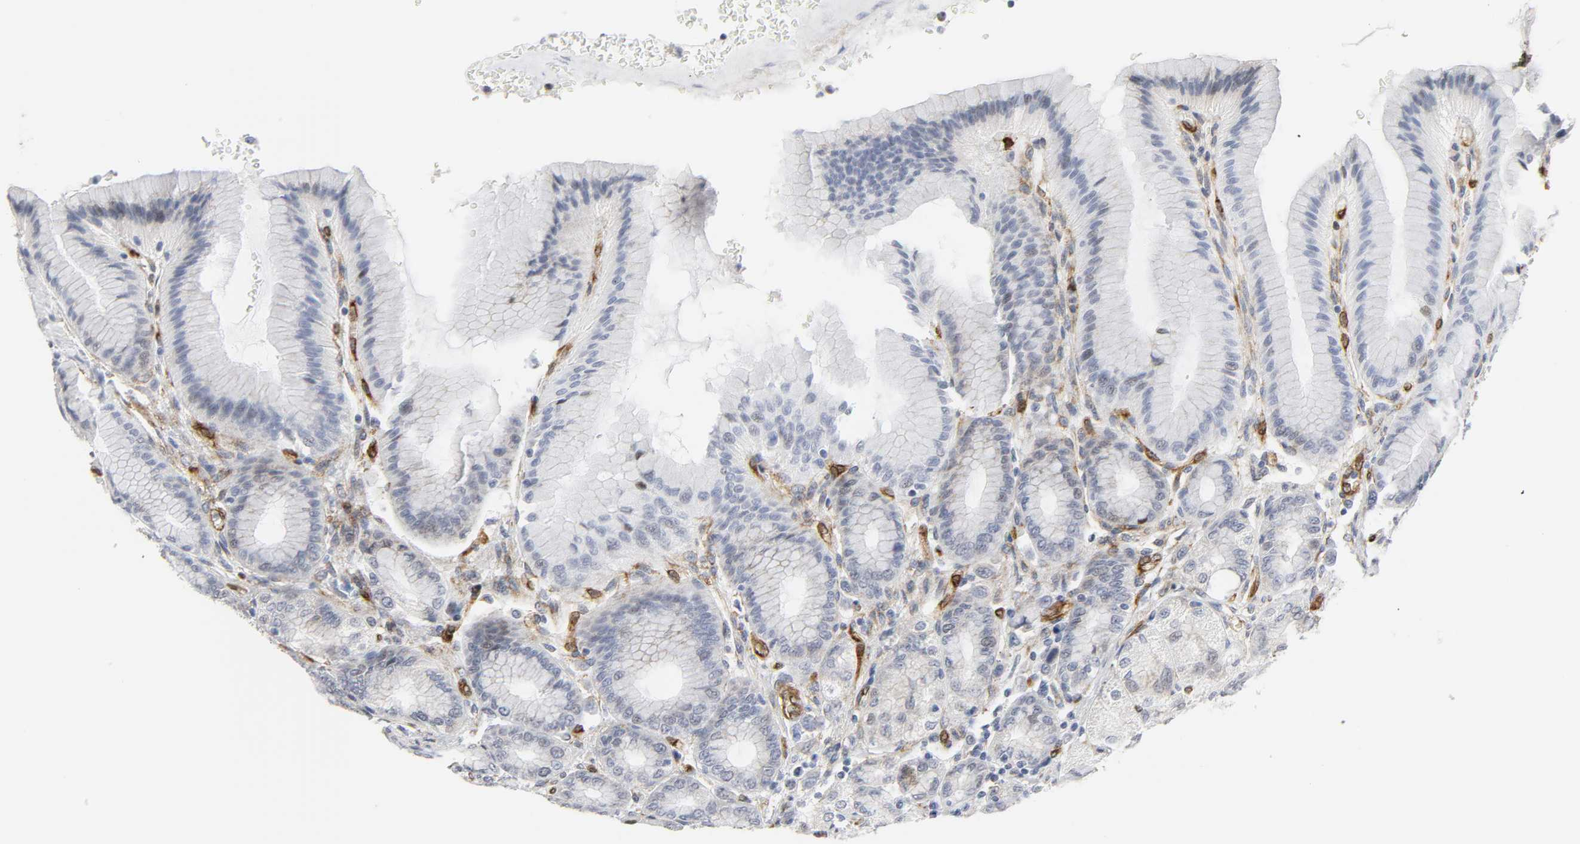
{"staining": {"intensity": "moderate", "quantity": "25%-75%", "location": "nuclear"}, "tissue": "stomach", "cell_type": "Glandular cells", "image_type": "normal", "snomed": [{"axis": "morphology", "description": "Normal tissue, NOS"}, {"axis": "morphology", "description": "Adenocarcinoma, NOS"}, {"axis": "topography", "description": "Stomach"}, {"axis": "topography", "description": "Stomach, lower"}], "caption": "Approximately 25%-75% of glandular cells in benign human stomach show moderate nuclear protein expression as visualized by brown immunohistochemical staining.", "gene": "DOCK1", "patient": {"sex": "female", "age": 65}}